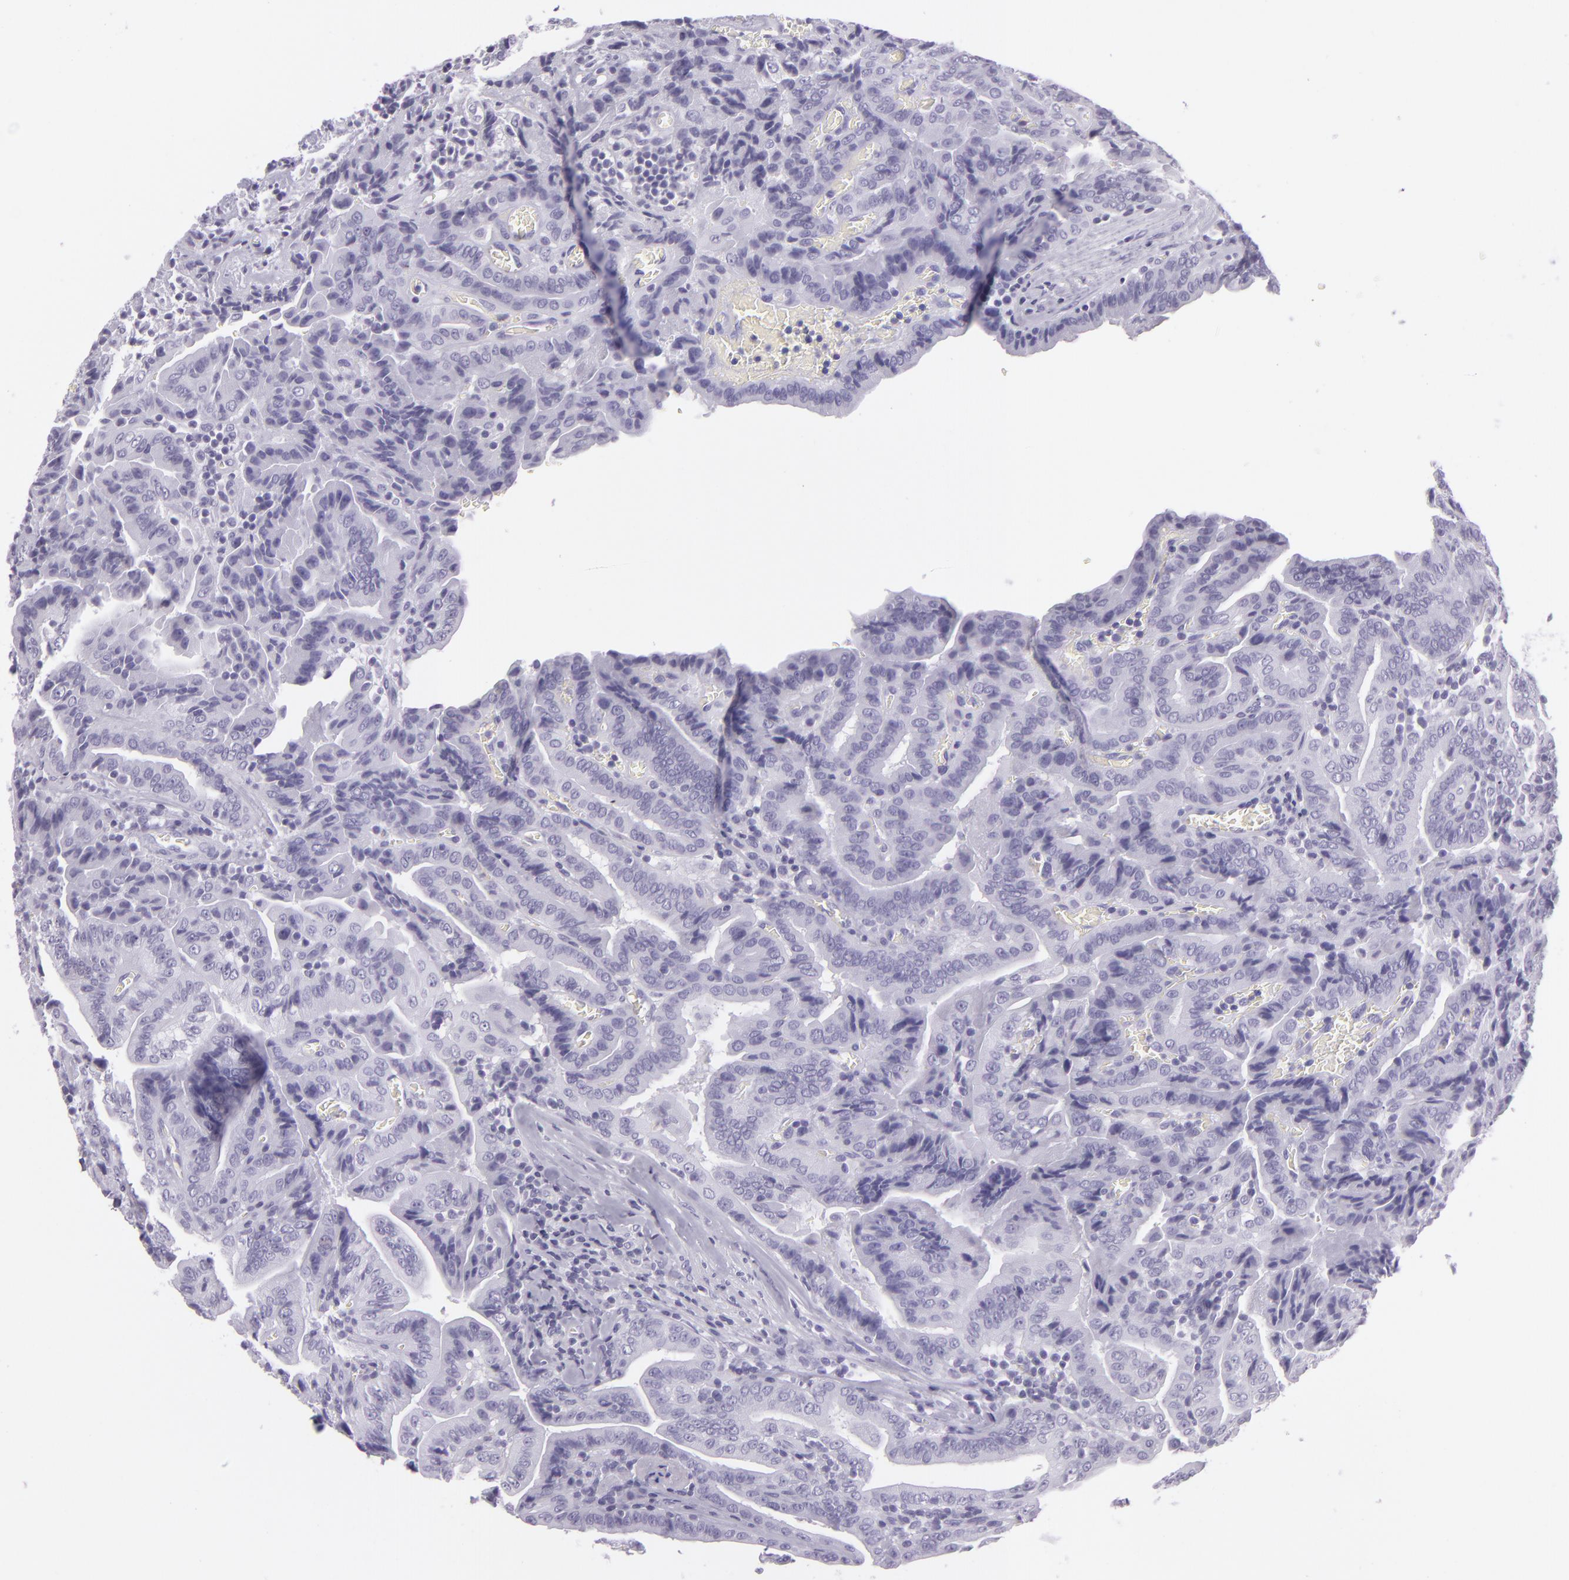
{"staining": {"intensity": "negative", "quantity": "none", "location": "none"}, "tissue": "thyroid cancer", "cell_type": "Tumor cells", "image_type": "cancer", "snomed": [{"axis": "morphology", "description": "Papillary adenocarcinoma, NOS"}, {"axis": "topography", "description": "Thyroid gland"}], "caption": "This is an IHC image of thyroid cancer (papillary adenocarcinoma). There is no positivity in tumor cells.", "gene": "MUC6", "patient": {"sex": "female", "age": 71}}